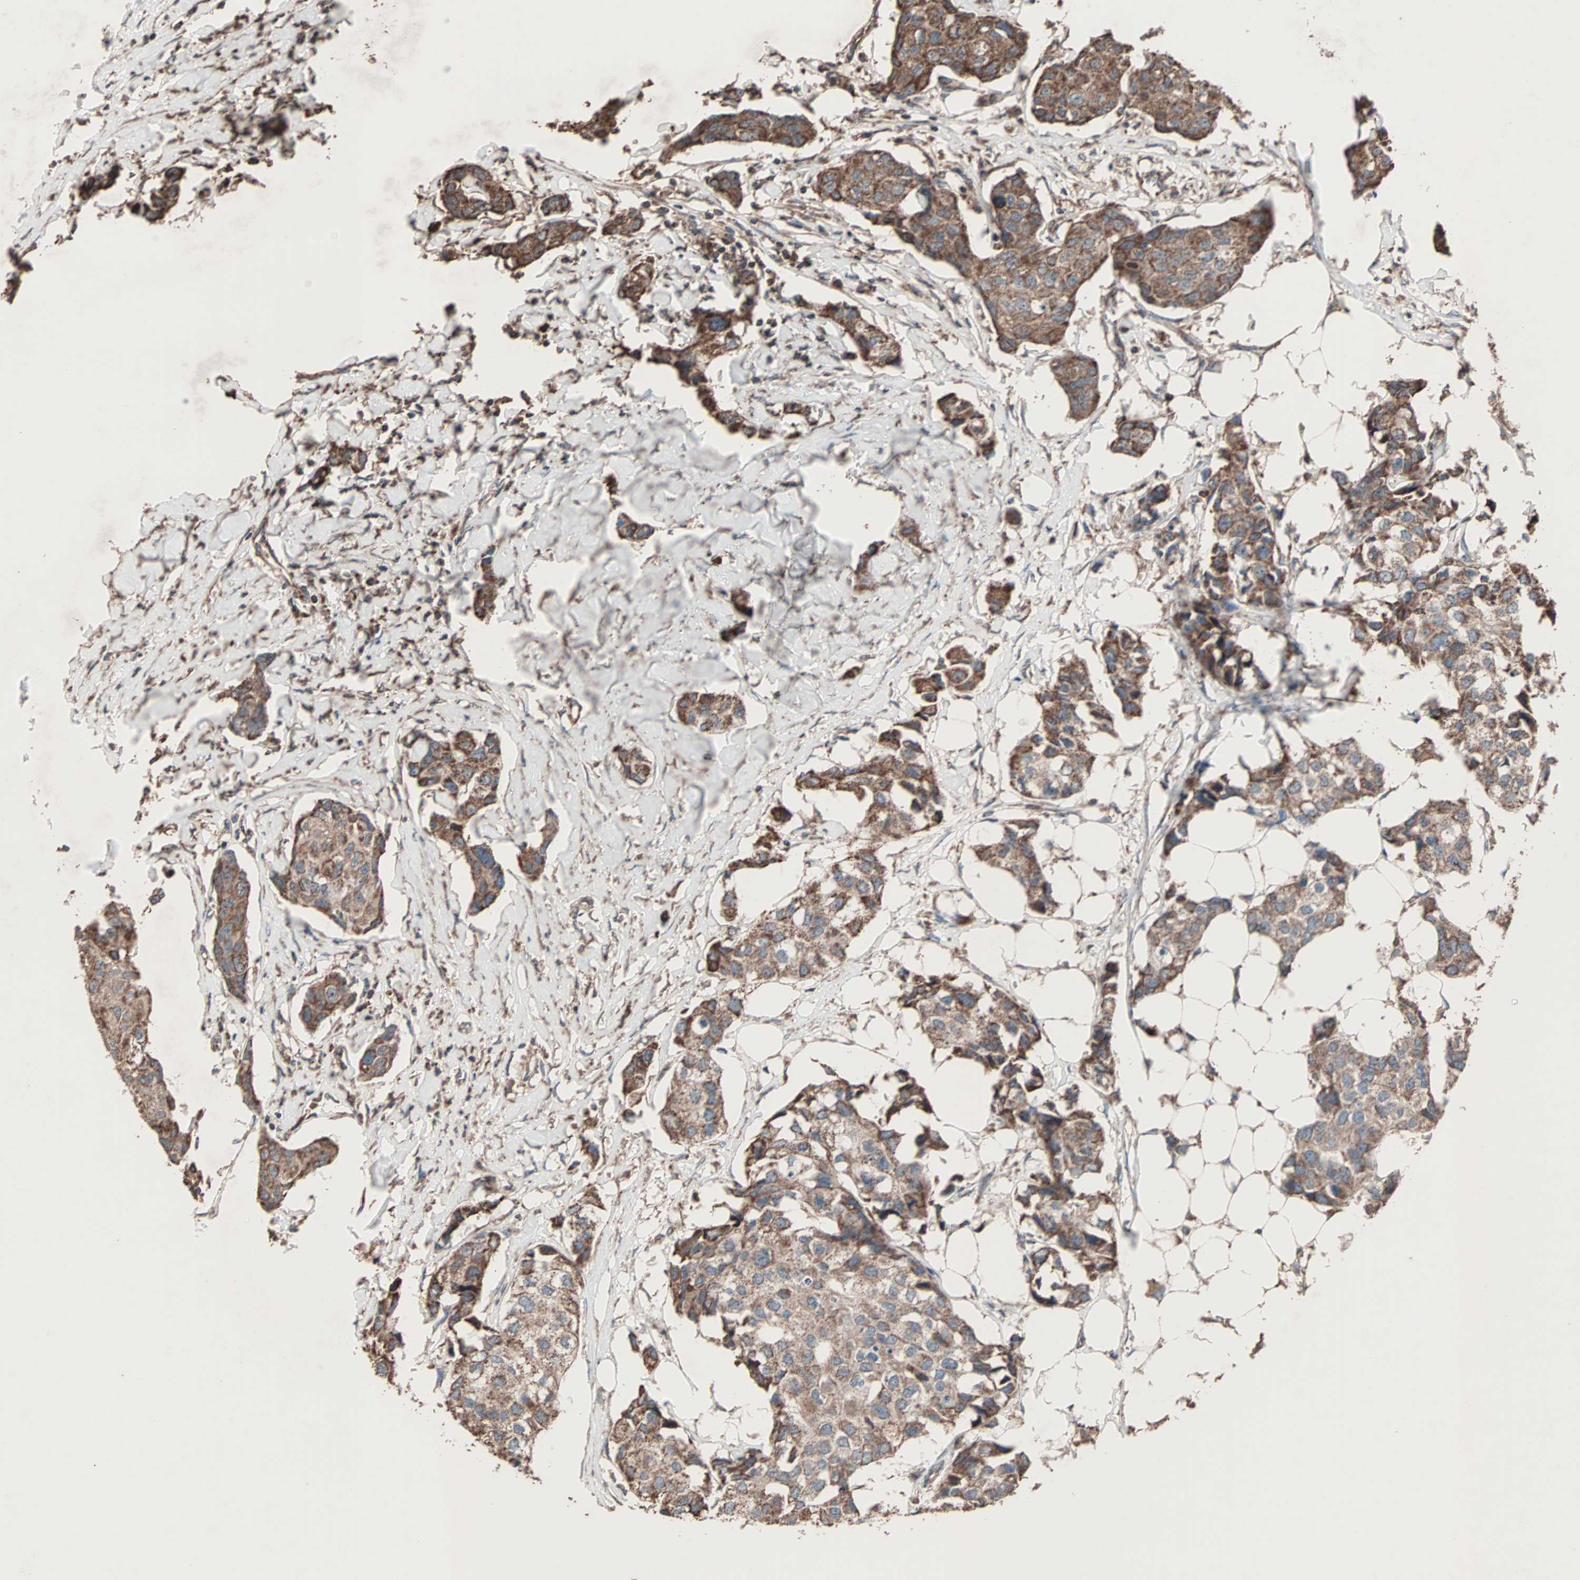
{"staining": {"intensity": "strong", "quantity": ">75%", "location": "cytoplasmic/membranous"}, "tissue": "breast cancer", "cell_type": "Tumor cells", "image_type": "cancer", "snomed": [{"axis": "morphology", "description": "Duct carcinoma"}, {"axis": "topography", "description": "Breast"}], "caption": "Protein positivity by immunohistochemistry shows strong cytoplasmic/membranous positivity in about >75% of tumor cells in infiltrating ductal carcinoma (breast).", "gene": "MRPL2", "patient": {"sex": "female", "age": 80}}